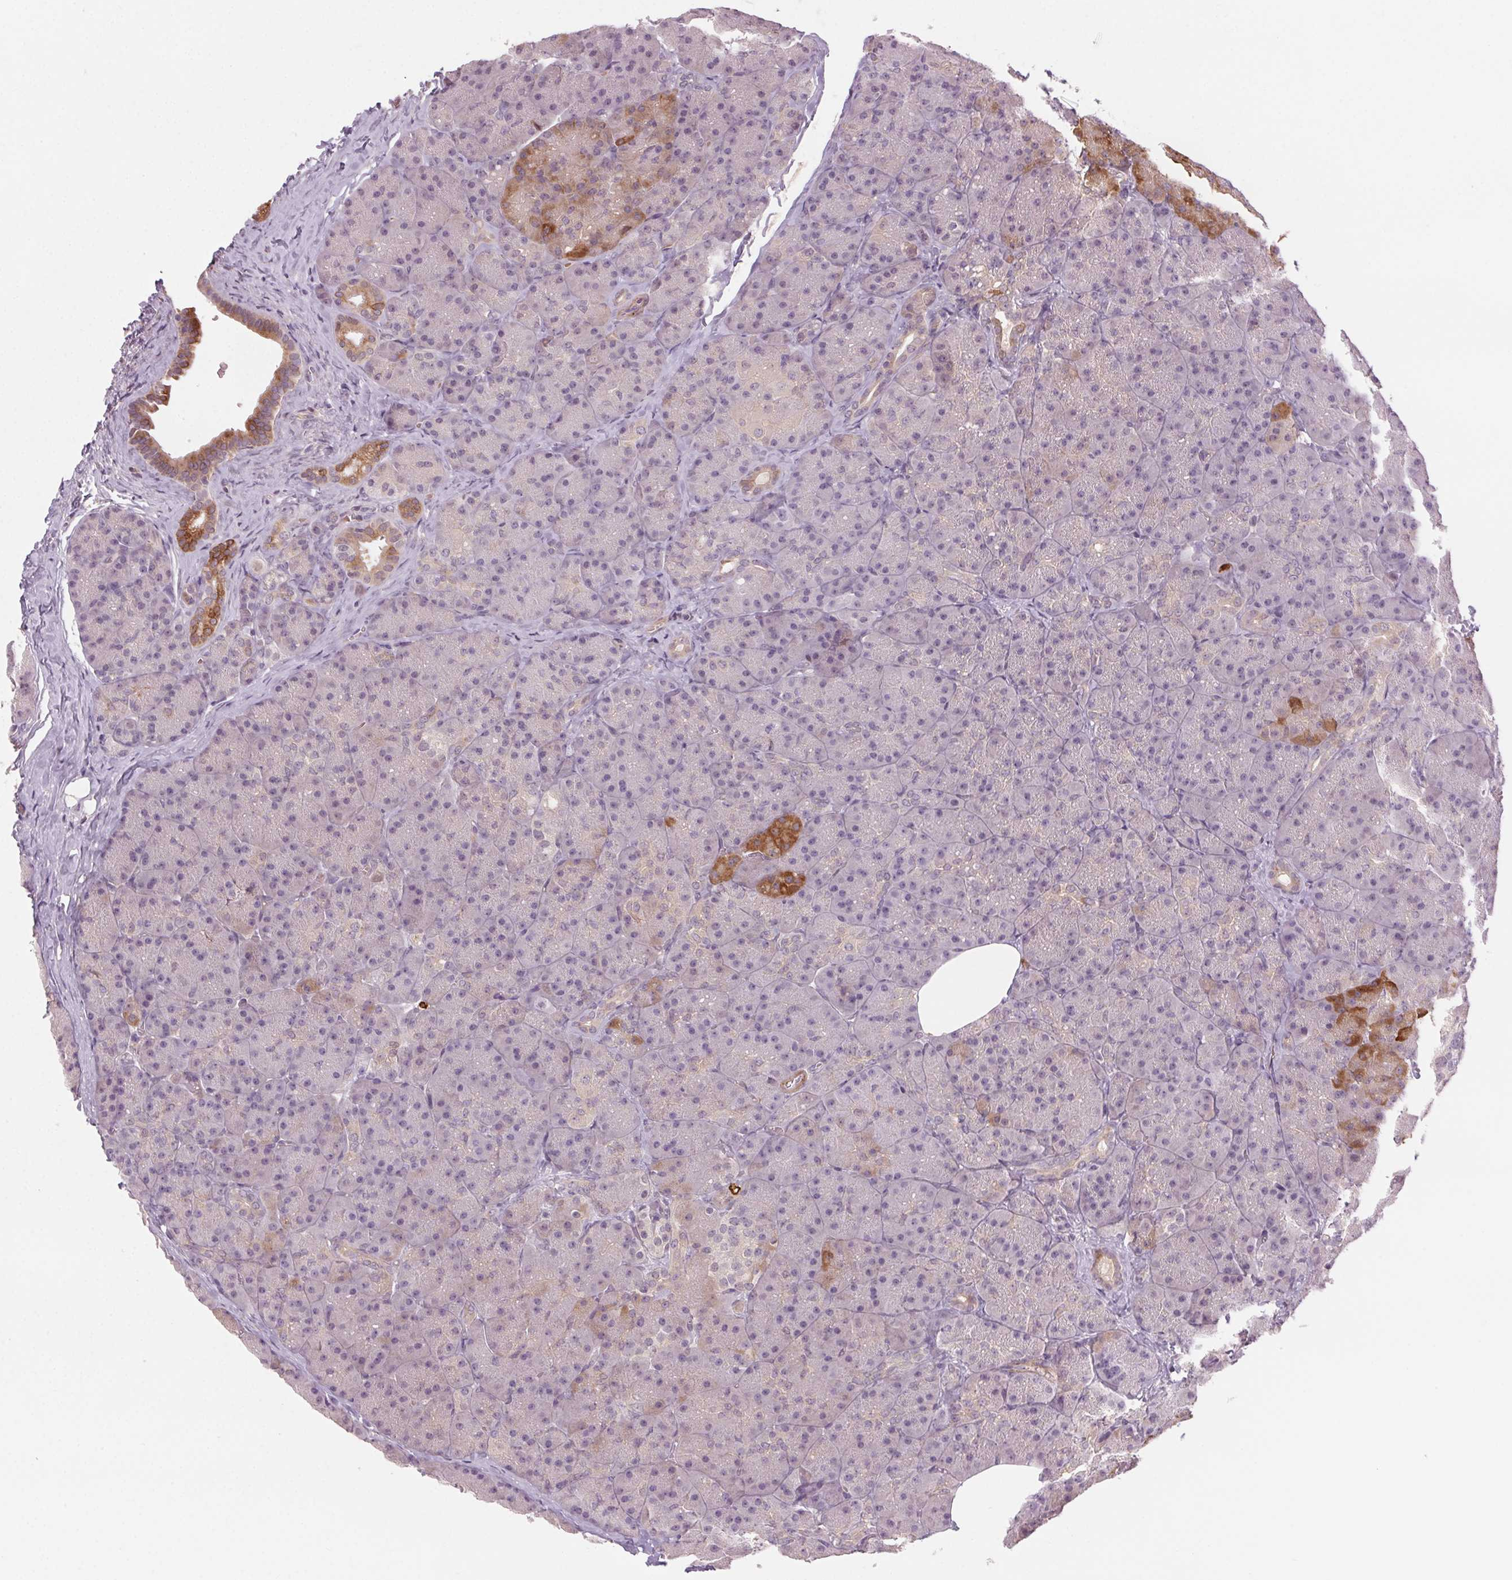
{"staining": {"intensity": "moderate", "quantity": "<25%", "location": "cytoplasmic/membranous"}, "tissue": "pancreas", "cell_type": "Exocrine glandular cells", "image_type": "normal", "snomed": [{"axis": "morphology", "description": "Normal tissue, NOS"}, {"axis": "topography", "description": "Pancreas"}], "caption": "A brown stain labels moderate cytoplasmic/membranous staining of a protein in exocrine glandular cells of benign human pancreas. (IHC, brightfield microscopy, high magnification).", "gene": "HHLA2", "patient": {"sex": "male", "age": 57}}